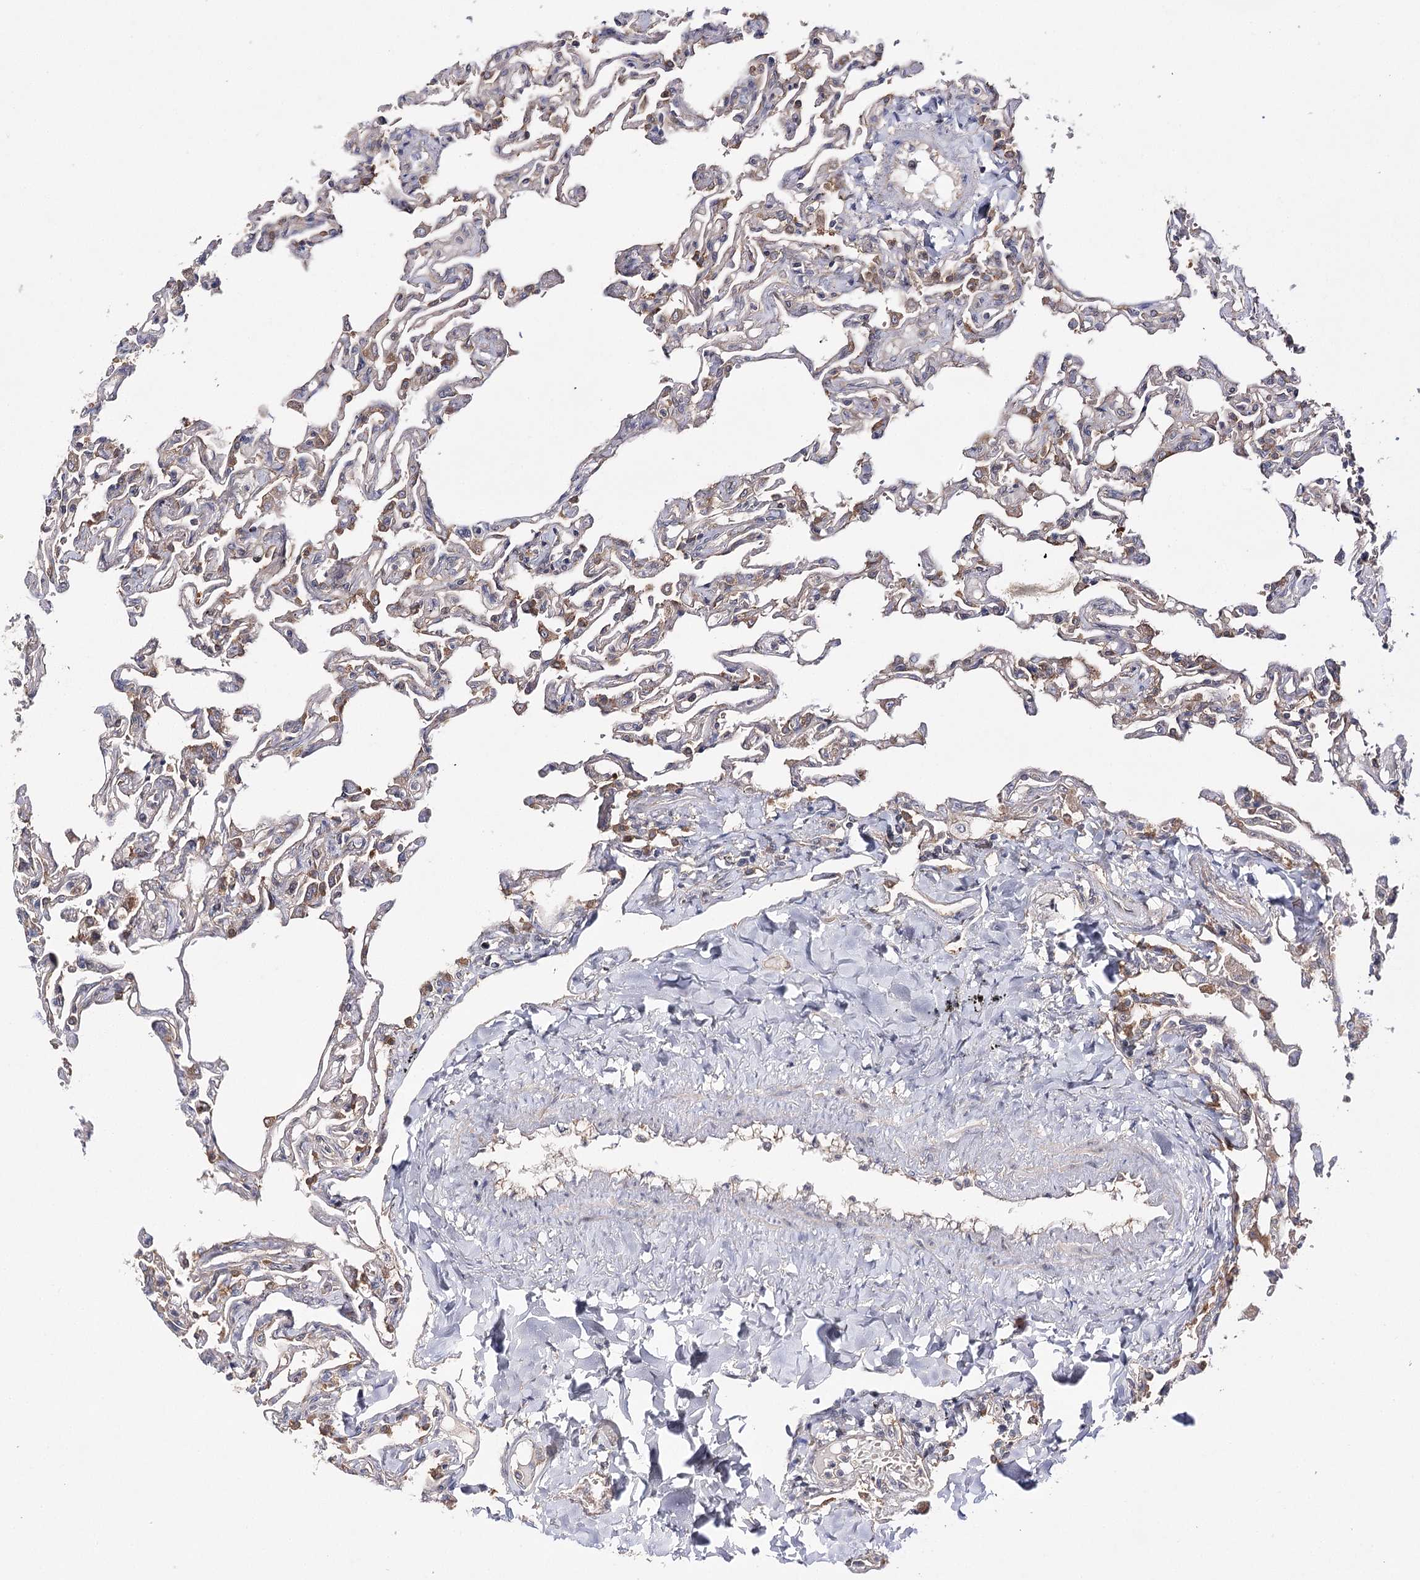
{"staining": {"intensity": "moderate", "quantity": "<25%", "location": "cytoplasmic/membranous"}, "tissue": "lung", "cell_type": "Alveolar cells", "image_type": "normal", "snomed": [{"axis": "morphology", "description": "Normal tissue, NOS"}, {"axis": "topography", "description": "Lung"}], "caption": "Immunohistochemistry (IHC) (DAB) staining of unremarkable lung exhibits moderate cytoplasmic/membranous protein expression in approximately <25% of alveolar cells.", "gene": "BCR", "patient": {"sex": "male", "age": 21}}